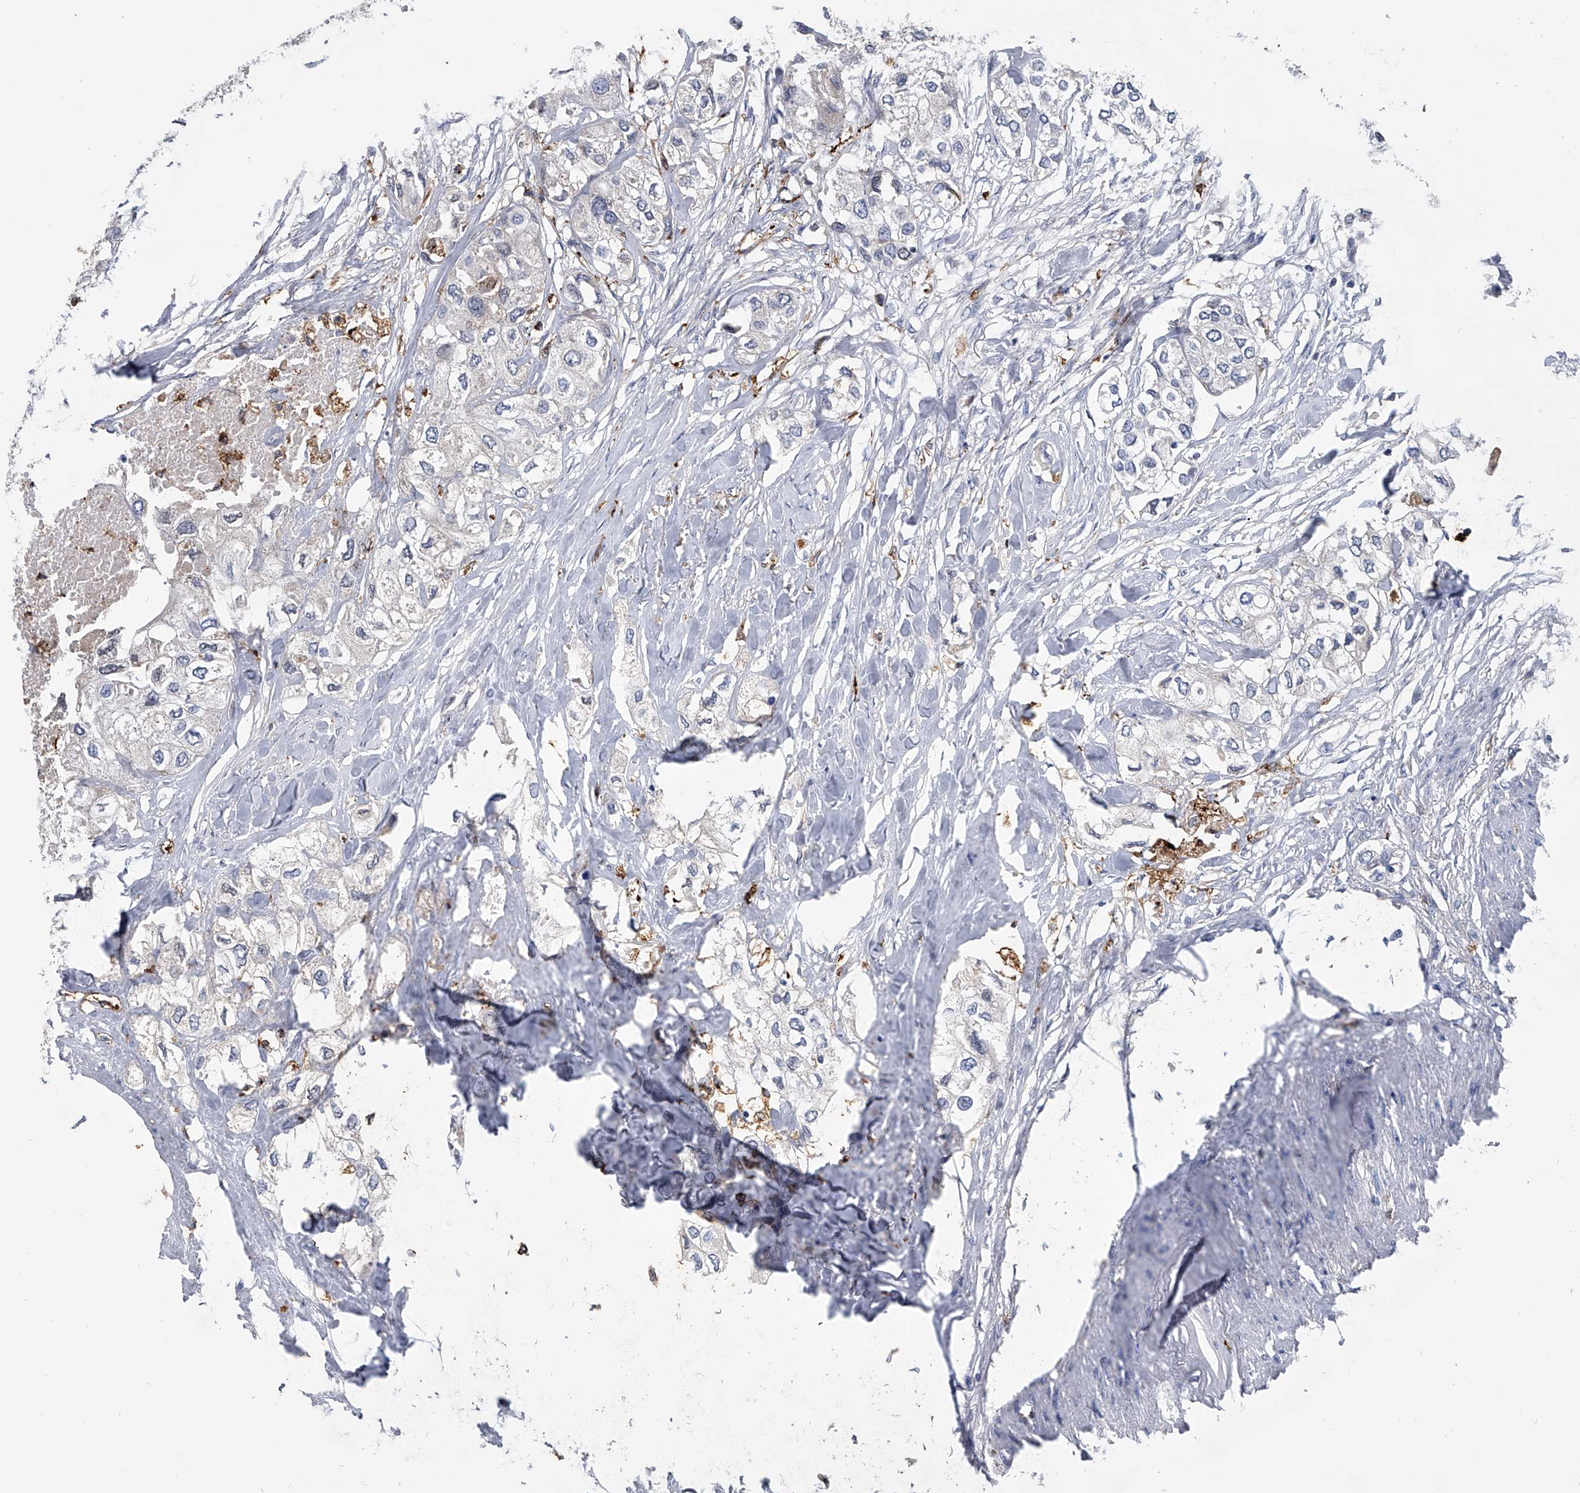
{"staining": {"intensity": "negative", "quantity": "none", "location": "none"}, "tissue": "urothelial cancer", "cell_type": "Tumor cells", "image_type": "cancer", "snomed": [{"axis": "morphology", "description": "Urothelial carcinoma, High grade"}, {"axis": "topography", "description": "Urinary bladder"}], "caption": "This is an IHC photomicrograph of urothelial cancer. There is no expression in tumor cells.", "gene": "SPP1", "patient": {"sex": "male", "age": 64}}